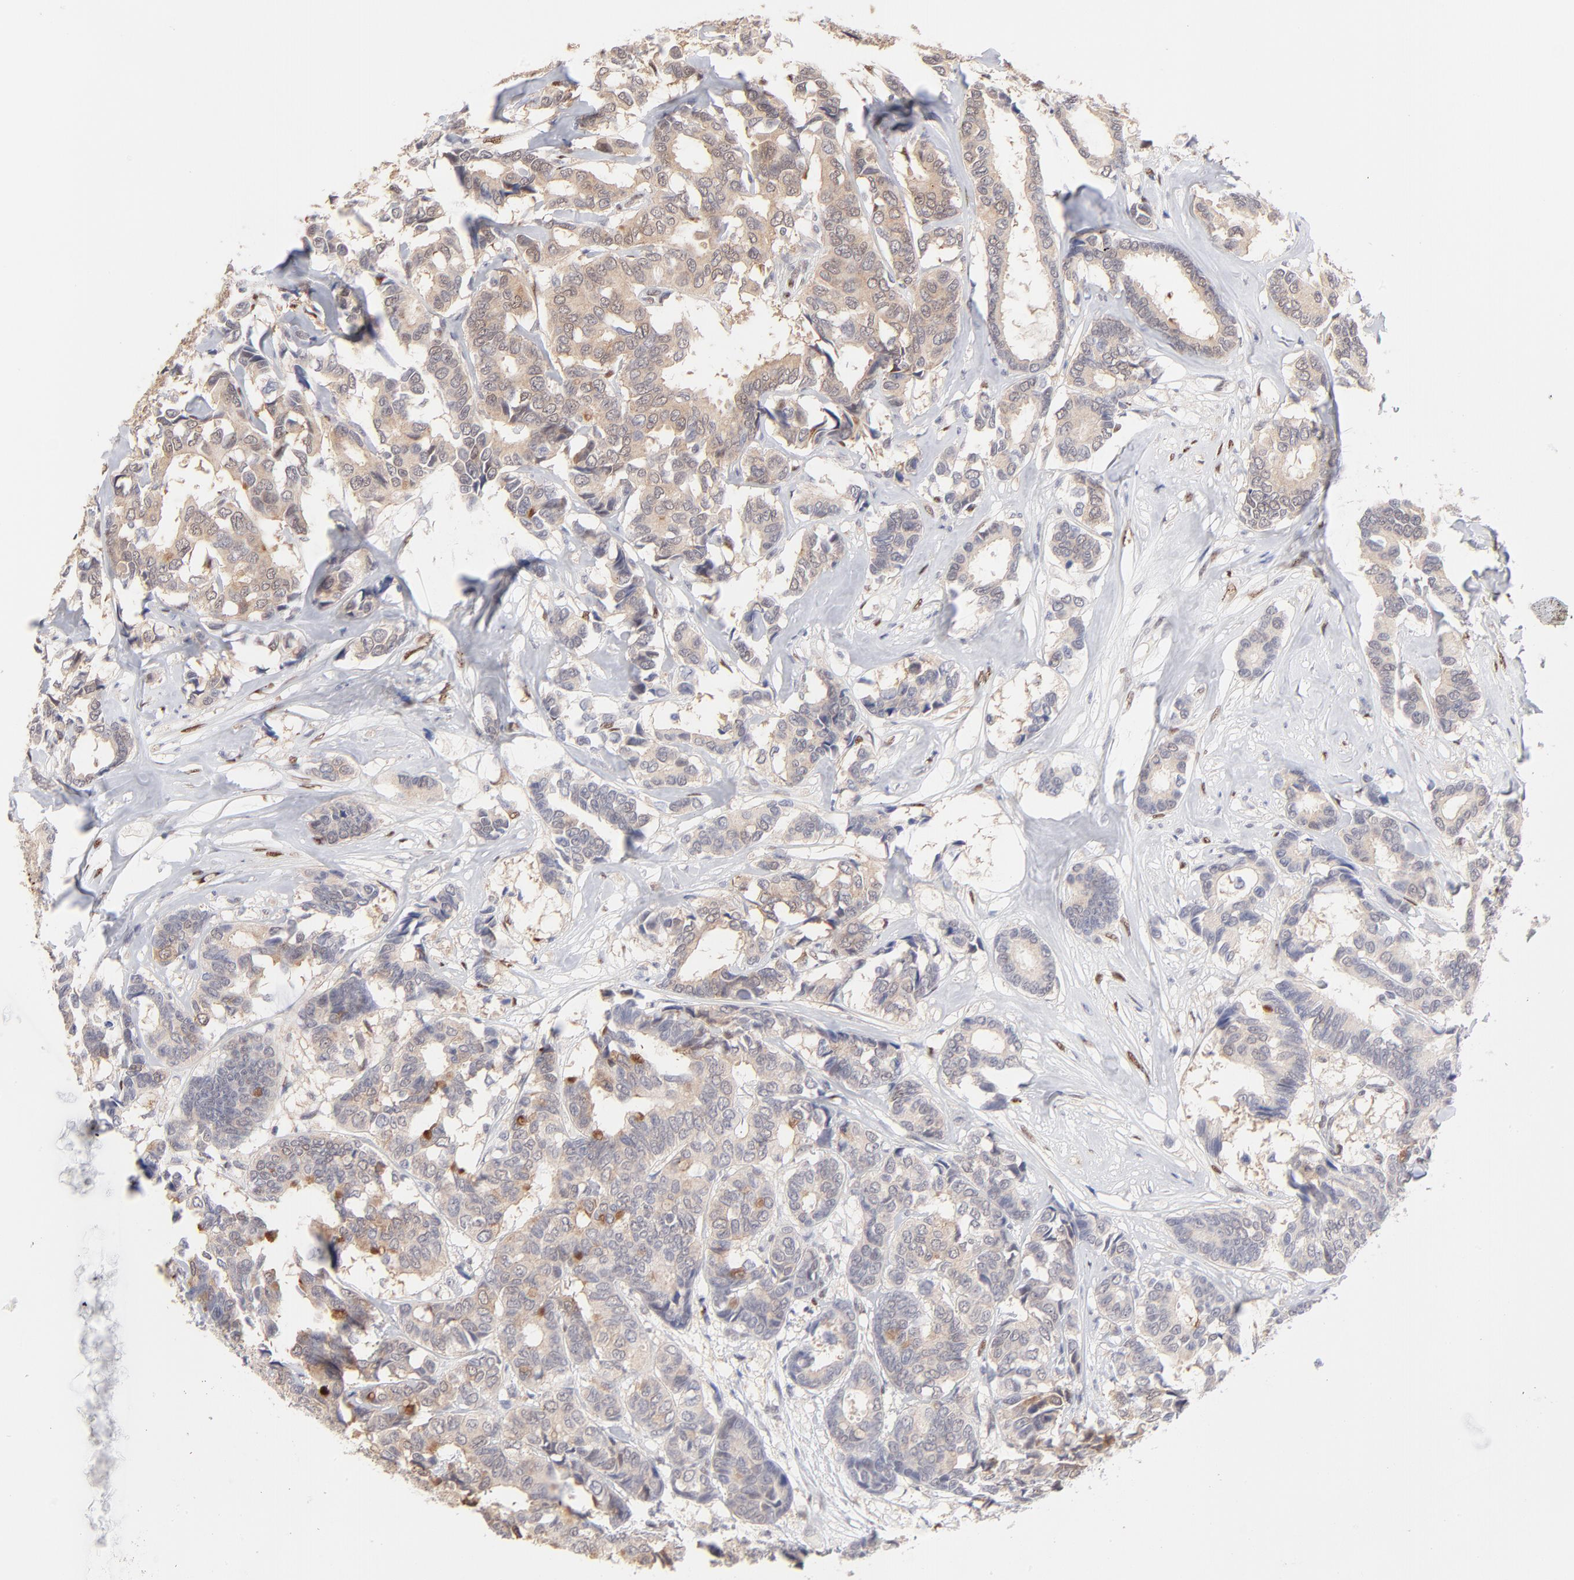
{"staining": {"intensity": "weak", "quantity": "<25%", "location": "cytoplasmic/membranous"}, "tissue": "breast cancer", "cell_type": "Tumor cells", "image_type": "cancer", "snomed": [{"axis": "morphology", "description": "Duct carcinoma"}, {"axis": "topography", "description": "Breast"}], "caption": "Tumor cells are negative for protein expression in human intraductal carcinoma (breast).", "gene": "STAT3", "patient": {"sex": "female", "age": 87}}